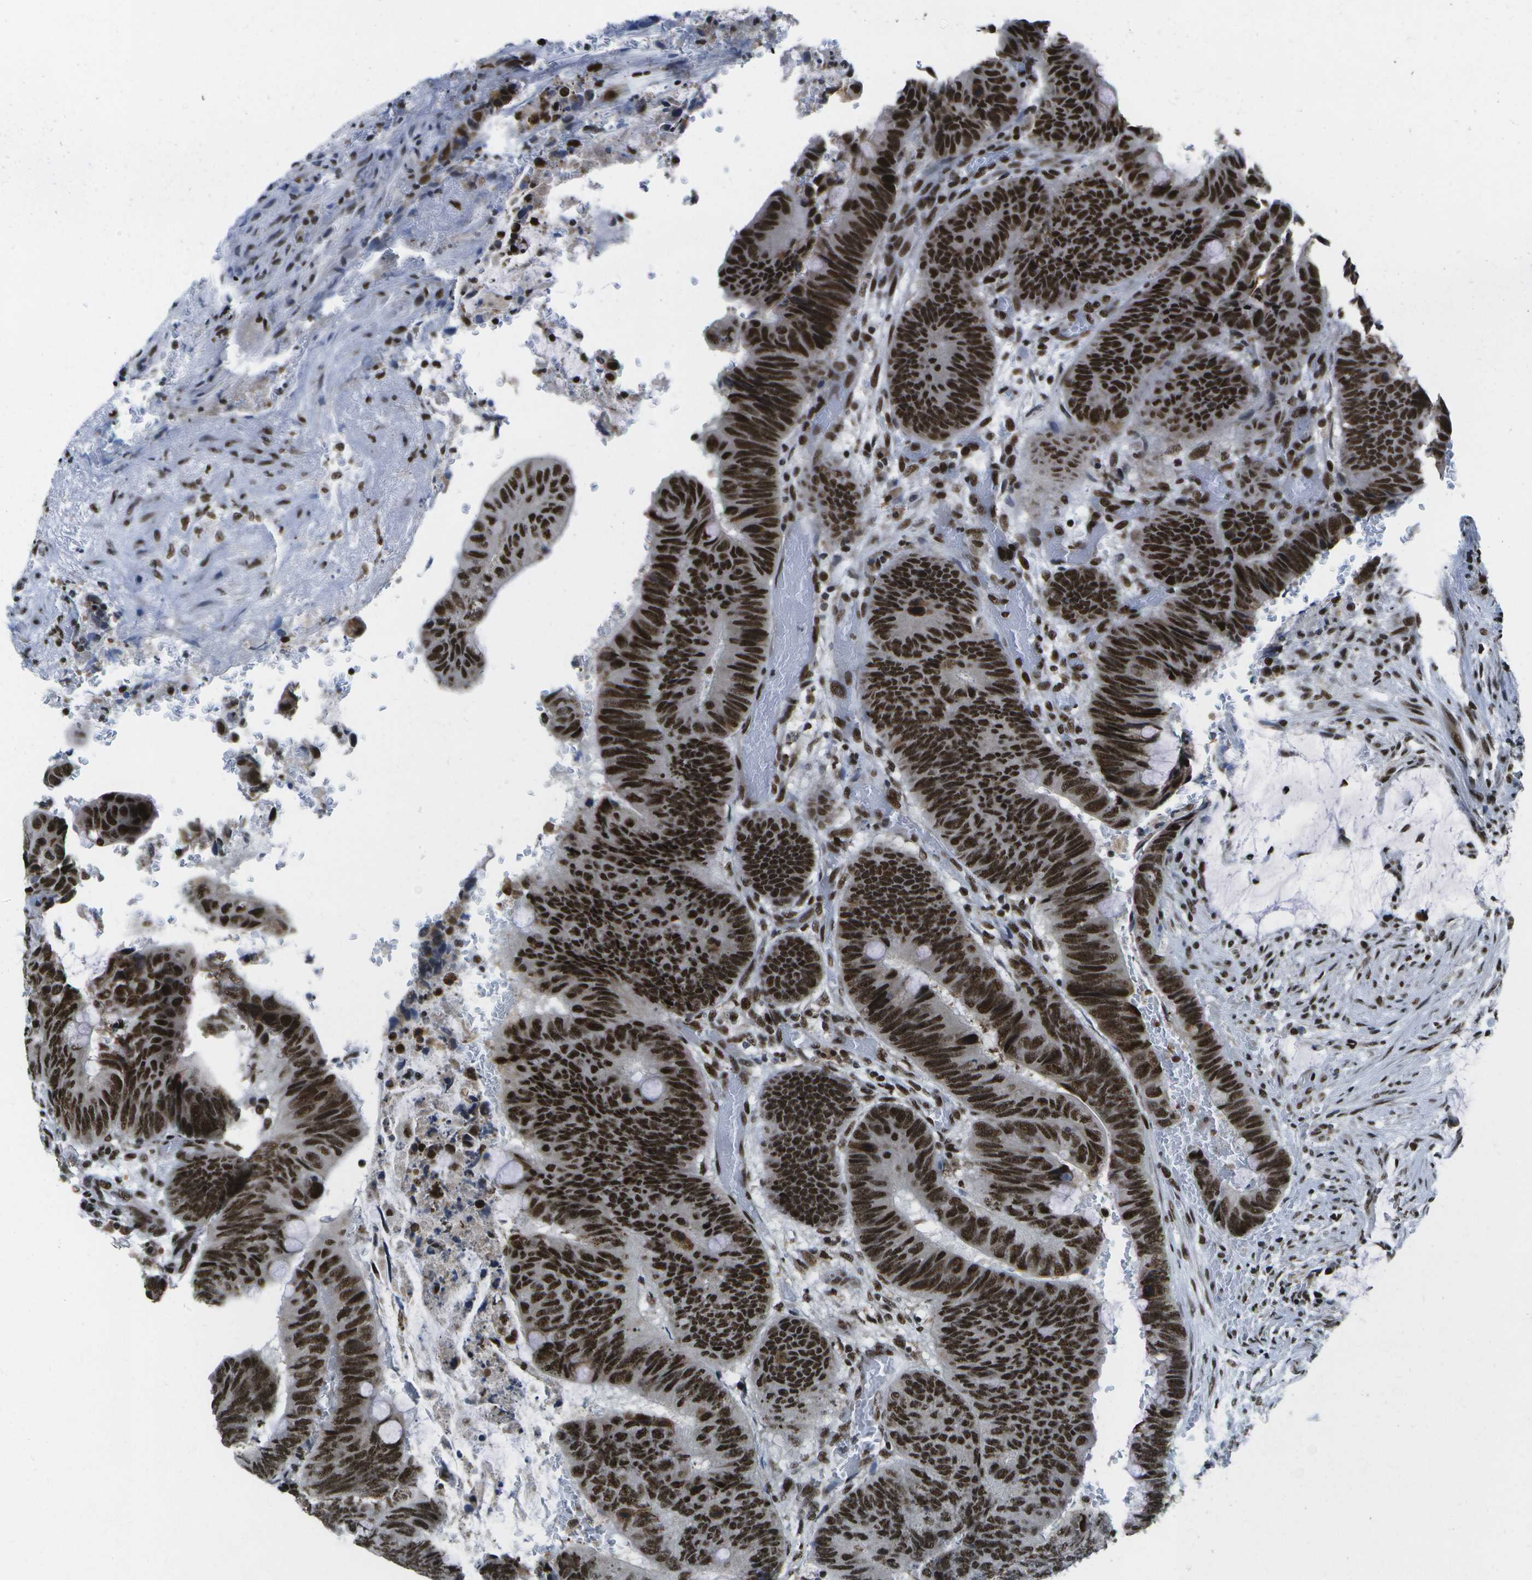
{"staining": {"intensity": "strong", "quantity": ">75%", "location": "nuclear"}, "tissue": "colorectal cancer", "cell_type": "Tumor cells", "image_type": "cancer", "snomed": [{"axis": "morphology", "description": "Normal tissue, NOS"}, {"axis": "morphology", "description": "Adenocarcinoma, NOS"}, {"axis": "topography", "description": "Rectum"}], "caption": "A high amount of strong nuclear staining is present in about >75% of tumor cells in adenocarcinoma (colorectal) tissue.", "gene": "NSRP1", "patient": {"sex": "male", "age": 92}}